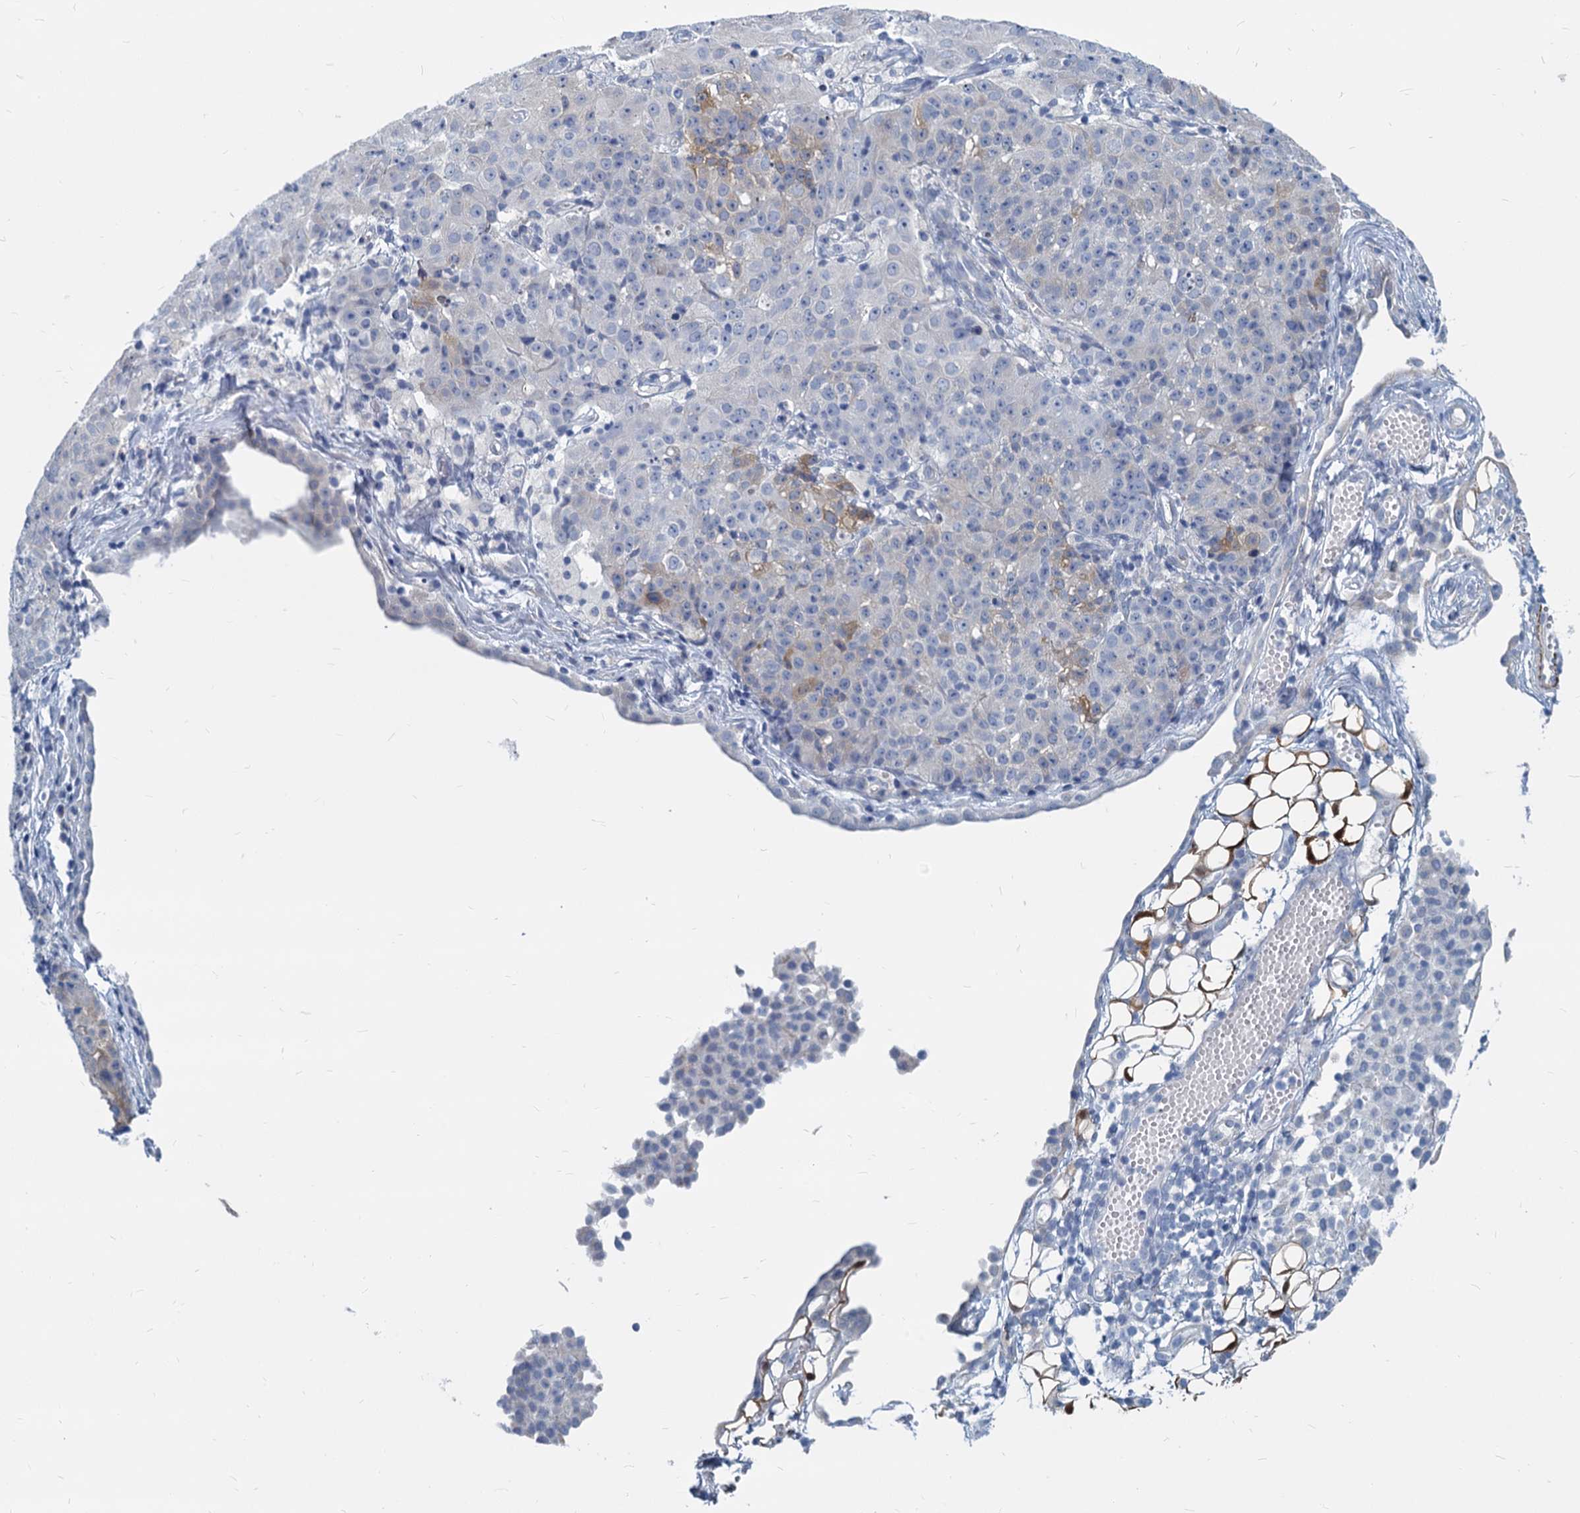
{"staining": {"intensity": "negative", "quantity": "none", "location": "none"}, "tissue": "ovarian cancer", "cell_type": "Tumor cells", "image_type": "cancer", "snomed": [{"axis": "morphology", "description": "Carcinoma, endometroid"}, {"axis": "topography", "description": "Ovary"}], "caption": "This is a image of immunohistochemistry (IHC) staining of ovarian cancer (endometroid carcinoma), which shows no positivity in tumor cells. (Immunohistochemistry, brightfield microscopy, high magnification).", "gene": "GSTM3", "patient": {"sex": "female", "age": 42}}